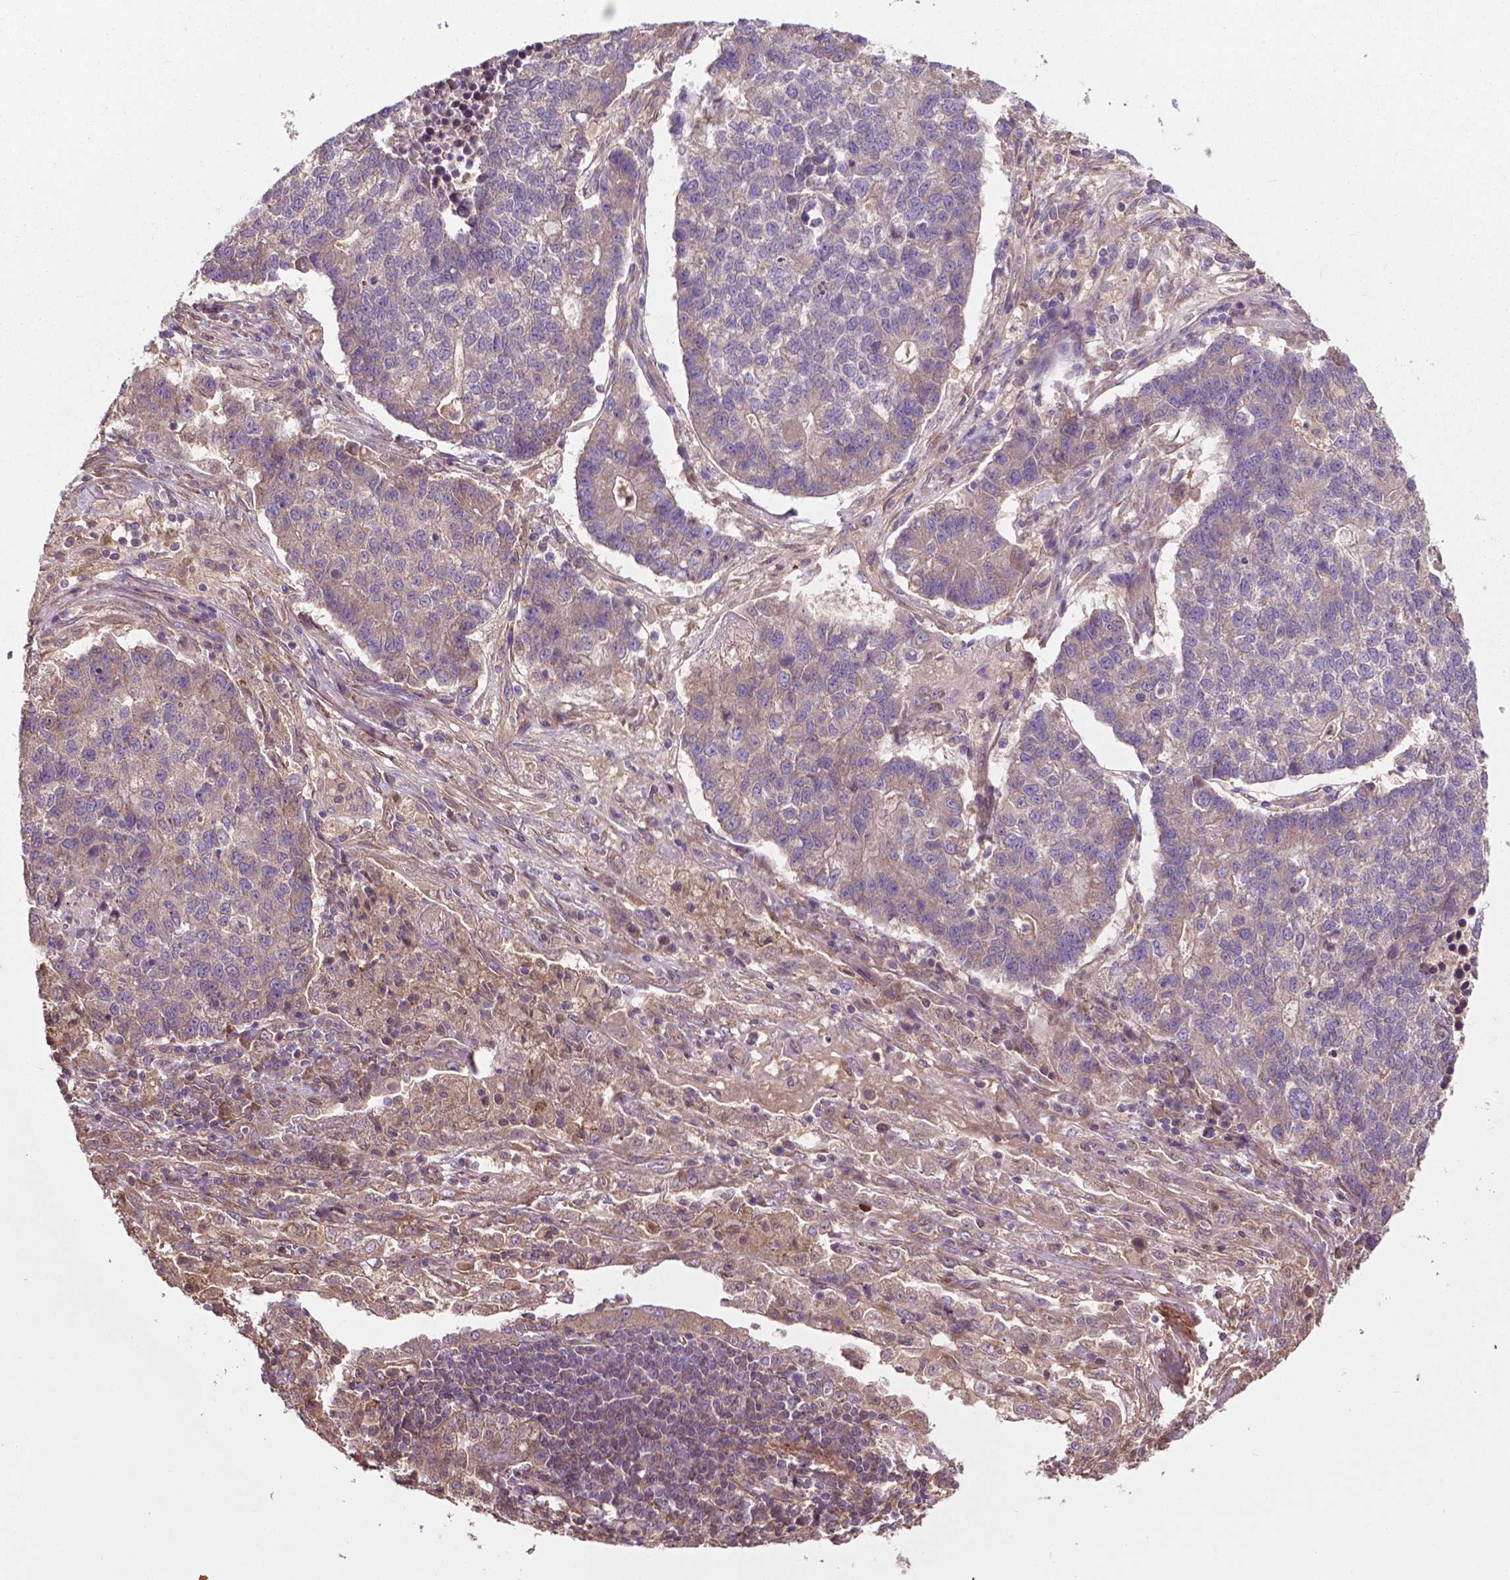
{"staining": {"intensity": "weak", "quantity": "<25%", "location": "cytoplasmic/membranous"}, "tissue": "lung cancer", "cell_type": "Tumor cells", "image_type": "cancer", "snomed": [{"axis": "morphology", "description": "Adenocarcinoma, NOS"}, {"axis": "topography", "description": "Lung"}], "caption": "IHC image of lung cancer stained for a protein (brown), which demonstrates no staining in tumor cells.", "gene": "GJA9", "patient": {"sex": "male", "age": 57}}